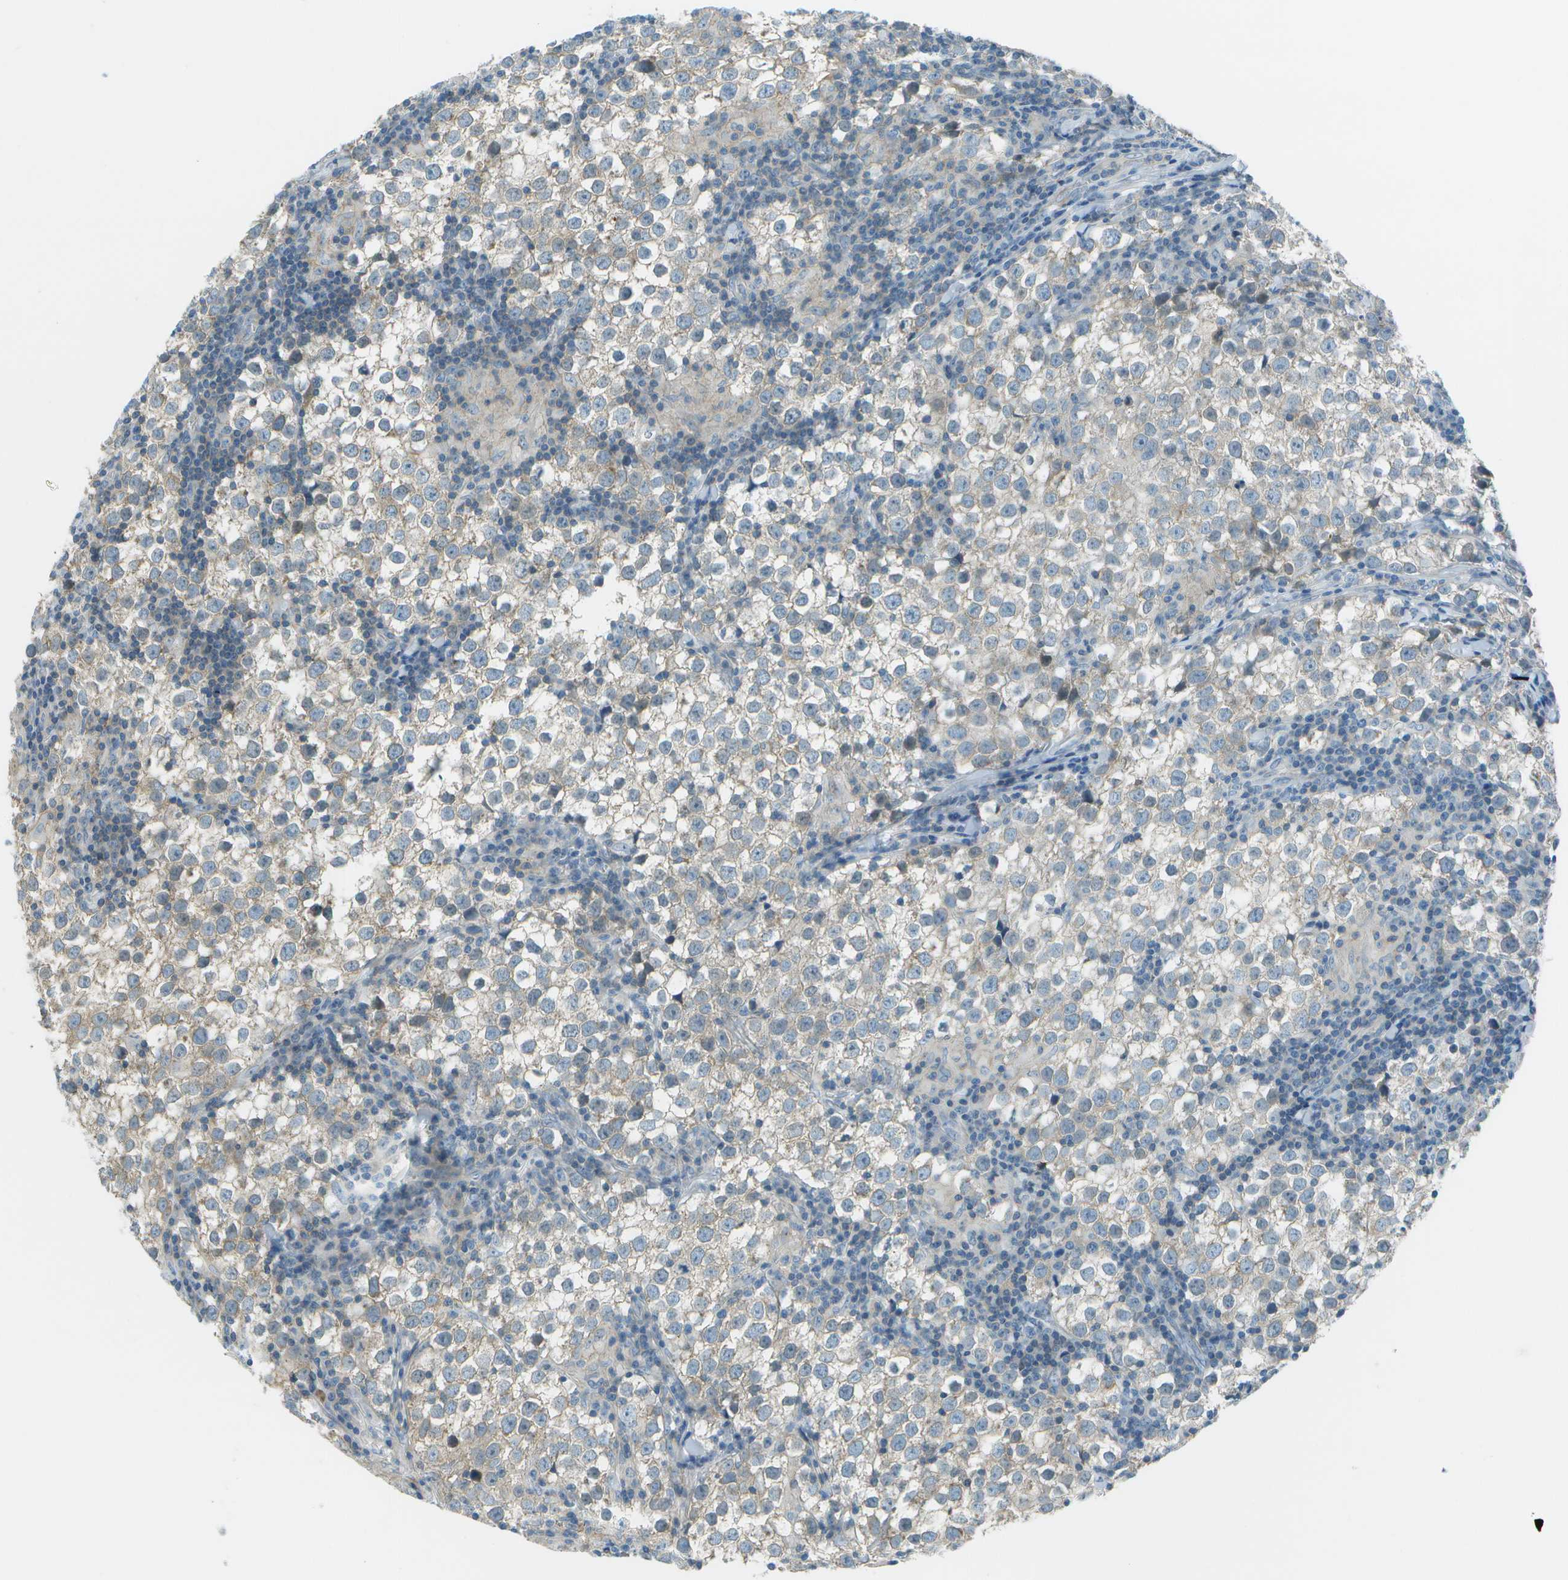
{"staining": {"intensity": "weak", "quantity": "<25%", "location": "cytoplasmic/membranous"}, "tissue": "testis cancer", "cell_type": "Tumor cells", "image_type": "cancer", "snomed": [{"axis": "morphology", "description": "Seminoma, NOS"}, {"axis": "morphology", "description": "Carcinoma, Embryonal, NOS"}, {"axis": "topography", "description": "Testis"}], "caption": "High magnification brightfield microscopy of embryonal carcinoma (testis) stained with DAB (3,3'-diaminobenzidine) (brown) and counterstained with hematoxylin (blue): tumor cells show no significant expression. (DAB immunohistochemistry with hematoxylin counter stain).", "gene": "LRRC66", "patient": {"sex": "male", "age": 36}}